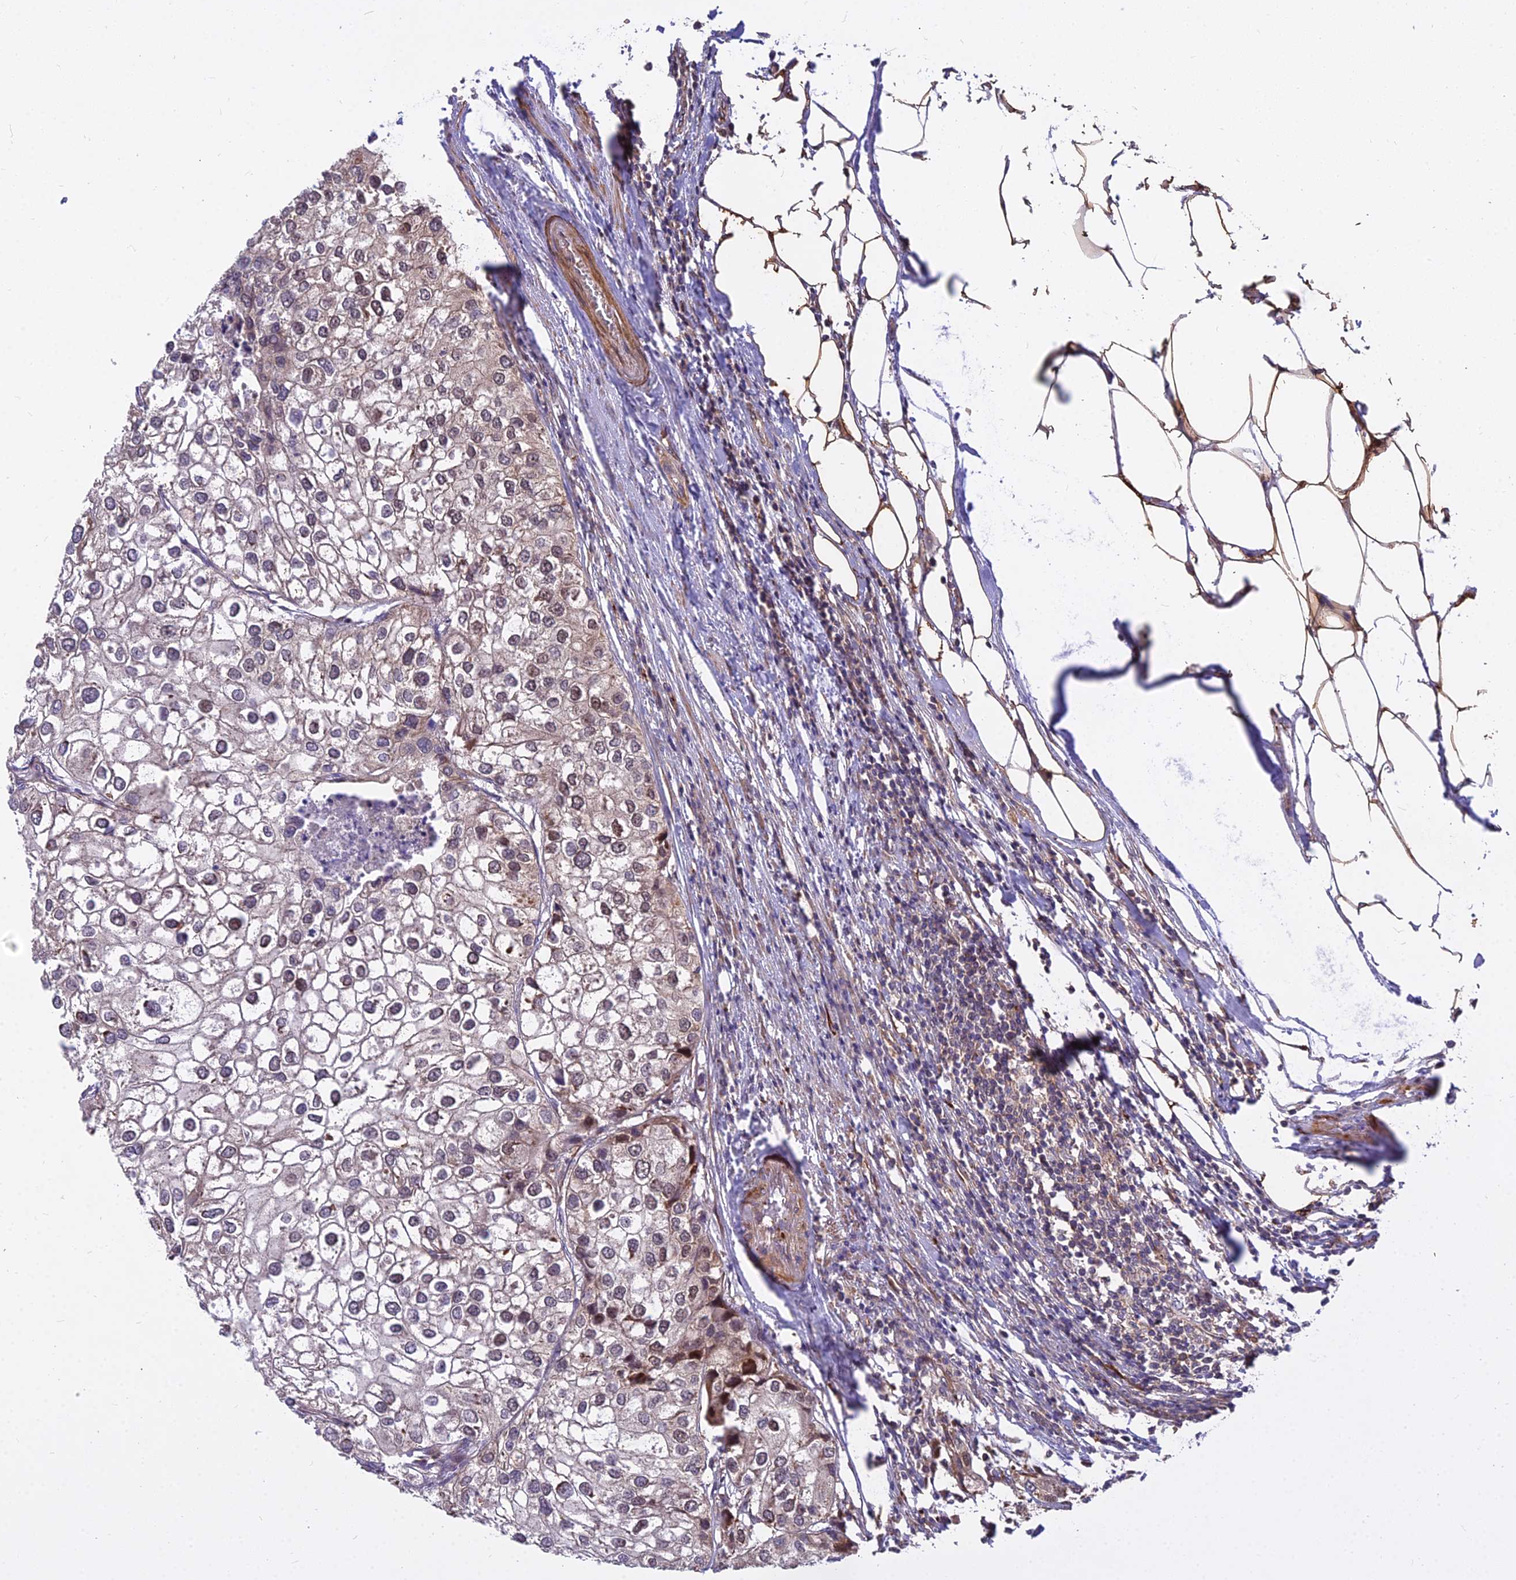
{"staining": {"intensity": "weak", "quantity": "<25%", "location": "nuclear"}, "tissue": "urothelial cancer", "cell_type": "Tumor cells", "image_type": "cancer", "snomed": [{"axis": "morphology", "description": "Urothelial carcinoma, High grade"}, {"axis": "topography", "description": "Urinary bladder"}], "caption": "DAB (3,3'-diaminobenzidine) immunohistochemical staining of human urothelial carcinoma (high-grade) displays no significant staining in tumor cells.", "gene": "TCEA3", "patient": {"sex": "male", "age": 64}}